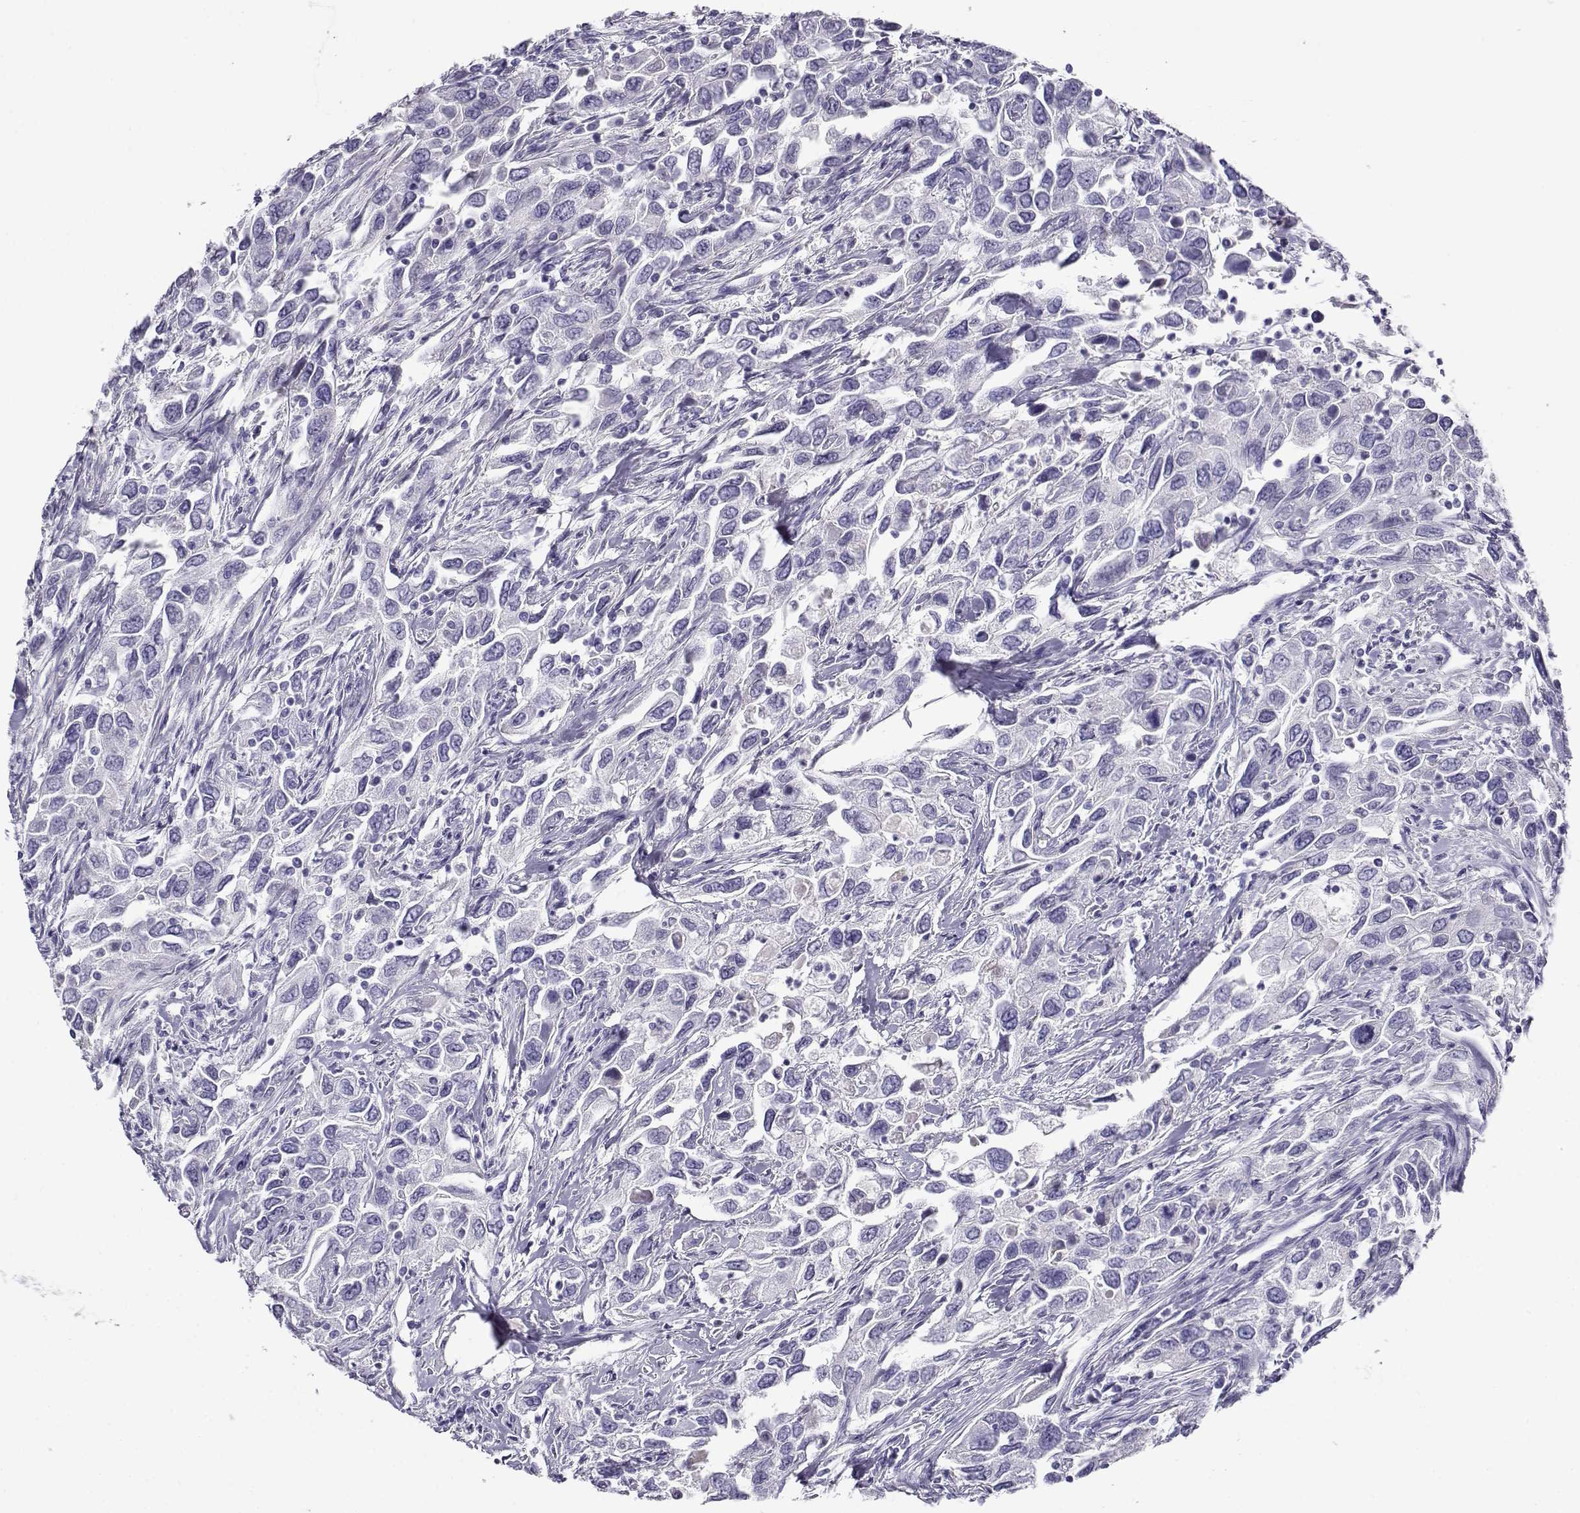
{"staining": {"intensity": "negative", "quantity": "none", "location": "none"}, "tissue": "urothelial cancer", "cell_type": "Tumor cells", "image_type": "cancer", "snomed": [{"axis": "morphology", "description": "Urothelial carcinoma, High grade"}, {"axis": "topography", "description": "Urinary bladder"}], "caption": "DAB immunohistochemical staining of human high-grade urothelial carcinoma exhibits no significant expression in tumor cells.", "gene": "RHOXF2", "patient": {"sex": "male", "age": 76}}